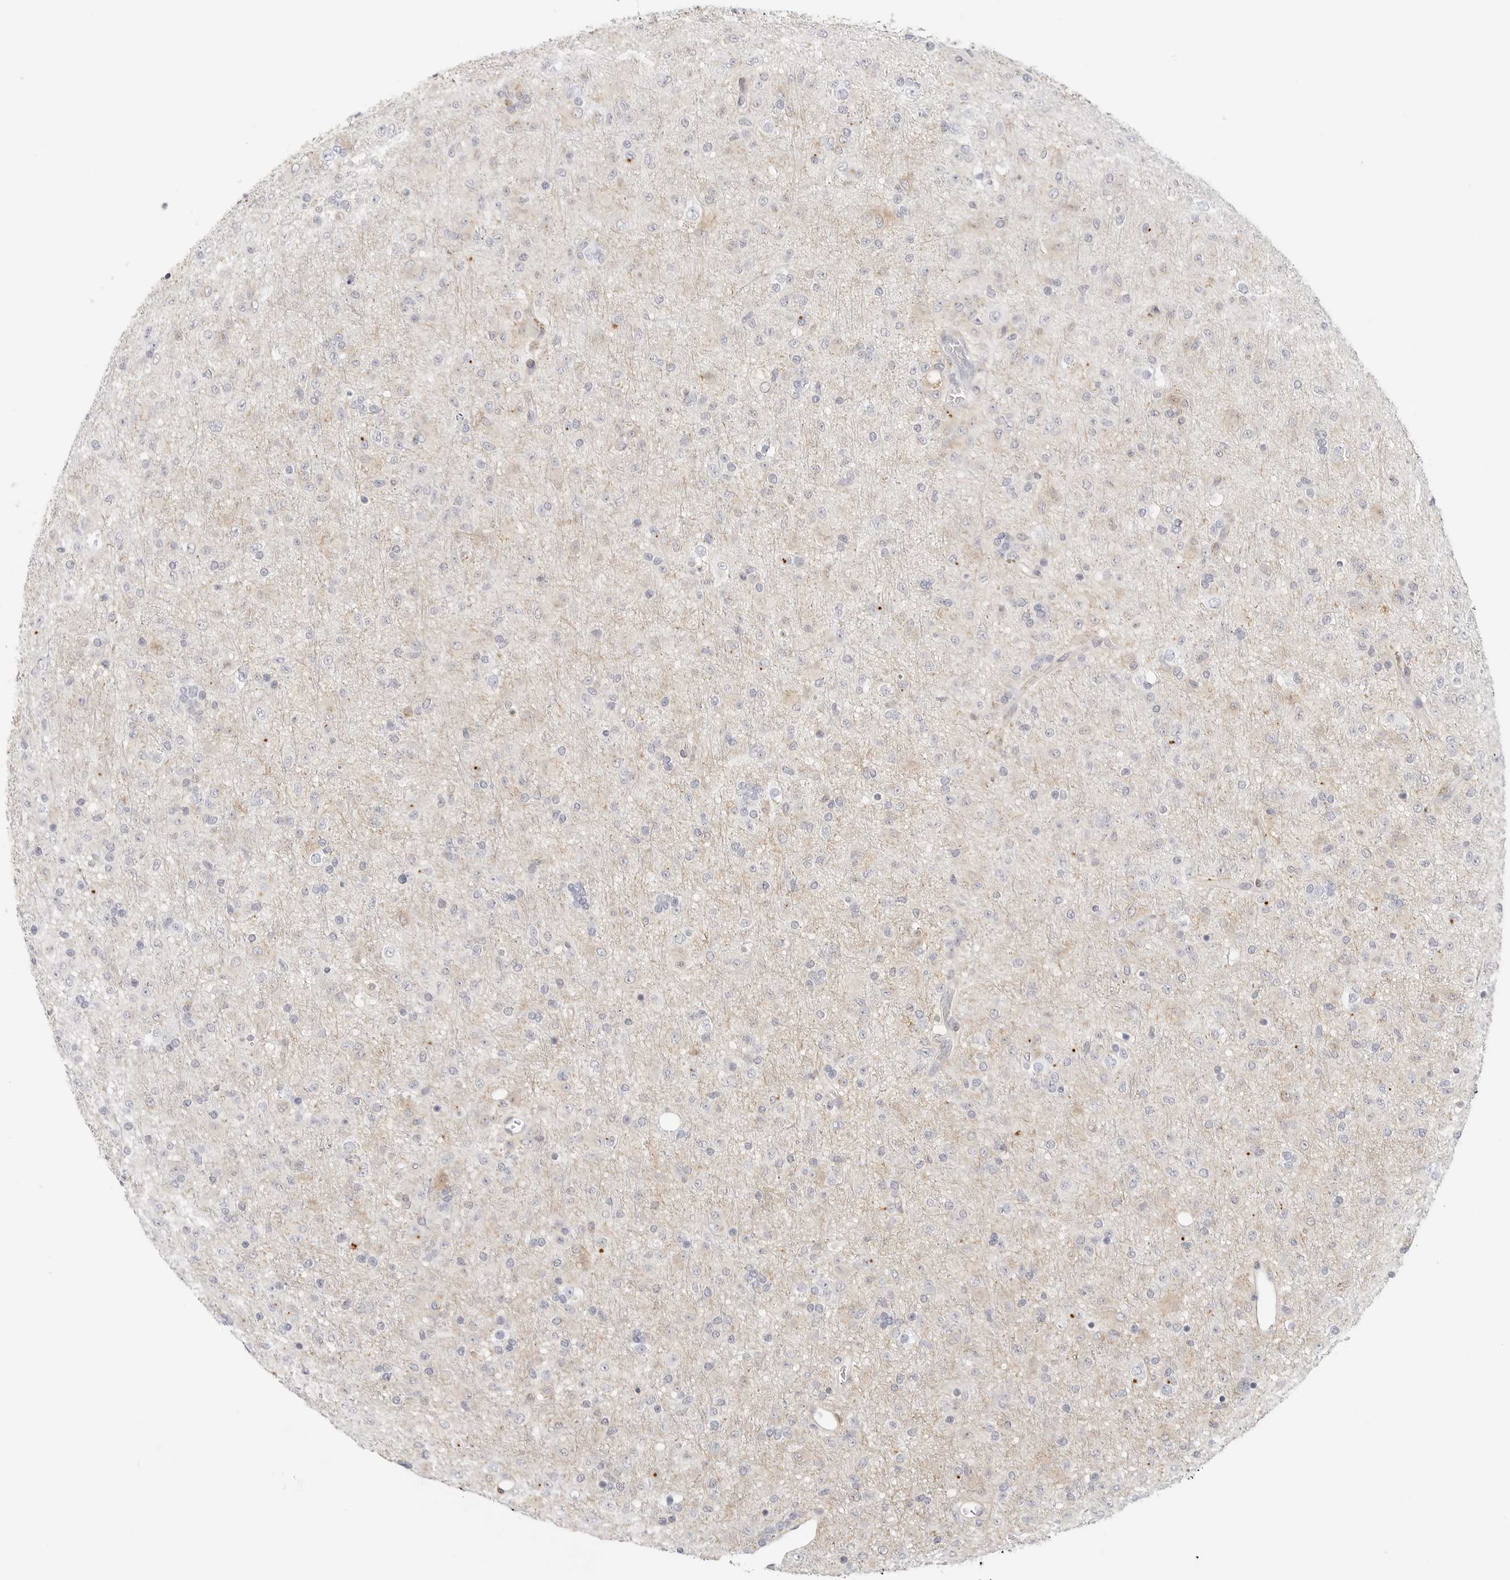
{"staining": {"intensity": "negative", "quantity": "none", "location": "none"}, "tissue": "glioma", "cell_type": "Tumor cells", "image_type": "cancer", "snomed": [{"axis": "morphology", "description": "Glioma, malignant, Low grade"}, {"axis": "topography", "description": "Brain"}], "caption": "High power microscopy micrograph of an immunohistochemistry (IHC) histopathology image of glioma, revealing no significant expression in tumor cells.", "gene": "SLC9A3R1", "patient": {"sex": "male", "age": 65}}